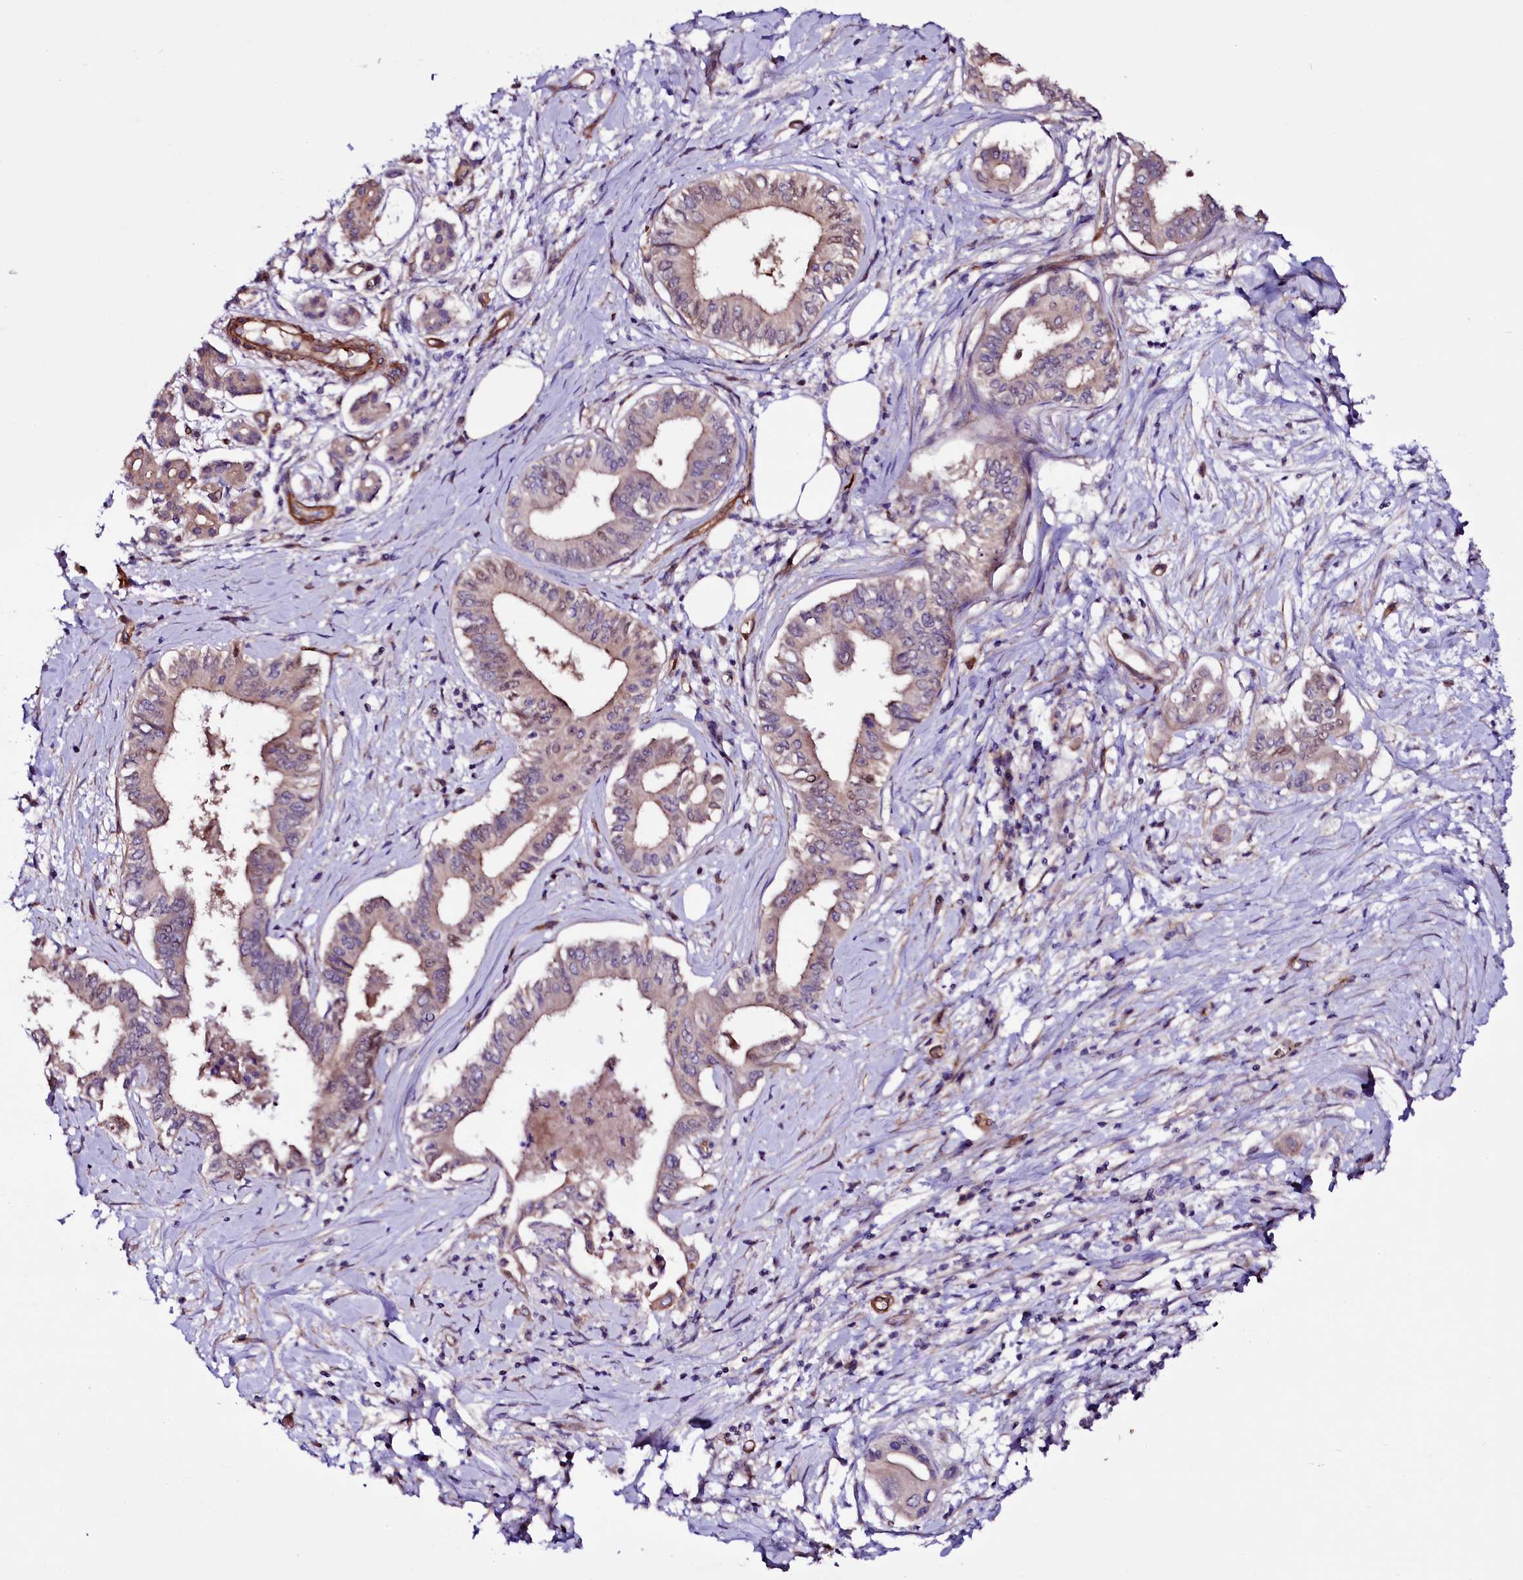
{"staining": {"intensity": "weak", "quantity": "25%-75%", "location": "cytoplasmic/membranous"}, "tissue": "pancreatic cancer", "cell_type": "Tumor cells", "image_type": "cancer", "snomed": [{"axis": "morphology", "description": "Adenocarcinoma, NOS"}, {"axis": "topography", "description": "Pancreas"}], "caption": "Immunohistochemistry (IHC) photomicrograph of neoplastic tissue: pancreatic cancer stained using IHC reveals low levels of weak protein expression localized specifically in the cytoplasmic/membranous of tumor cells, appearing as a cytoplasmic/membranous brown color.", "gene": "MEX3C", "patient": {"sex": "female", "age": 77}}